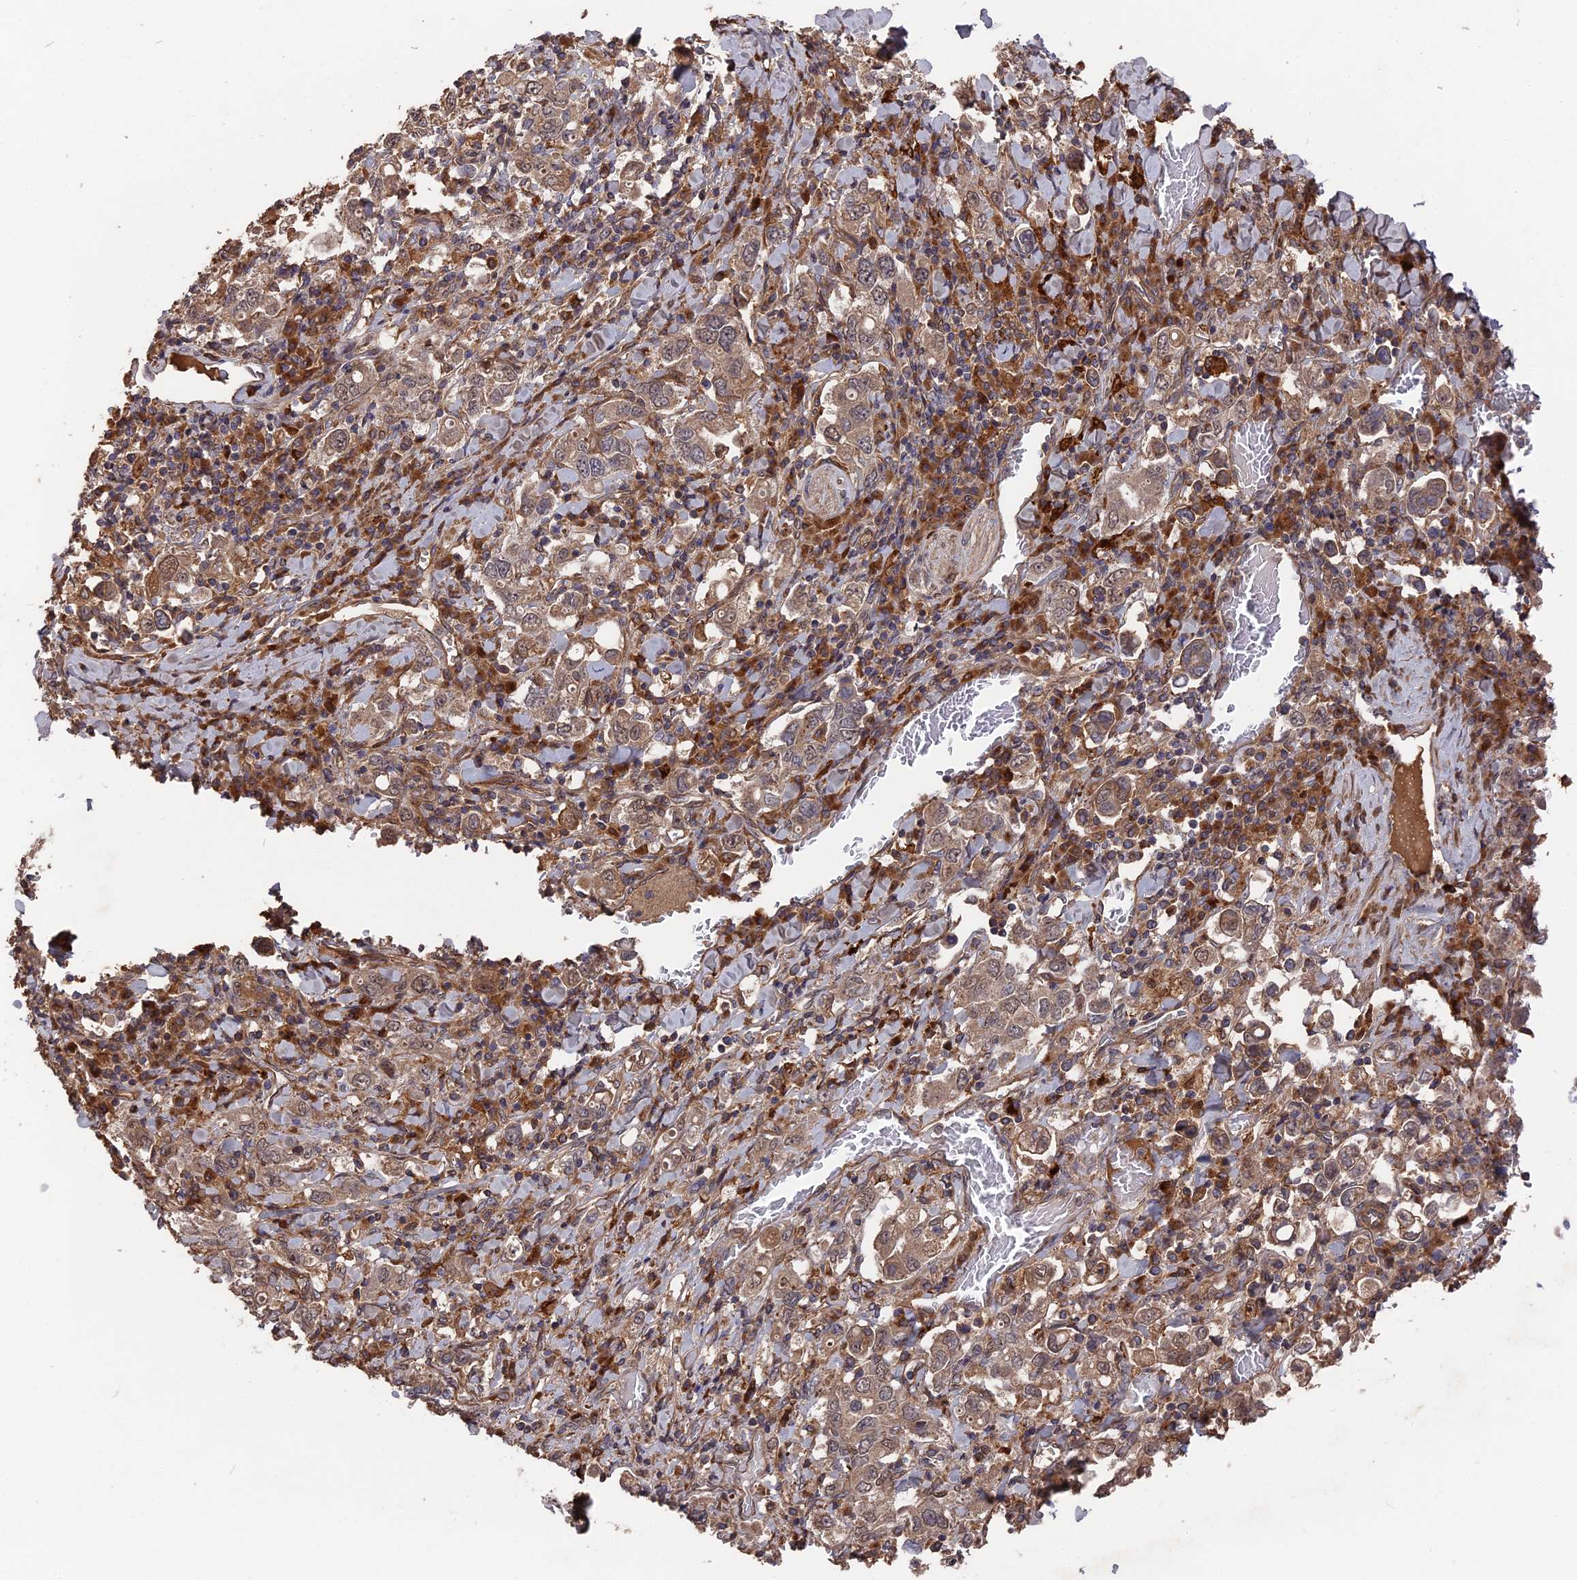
{"staining": {"intensity": "weak", "quantity": ">75%", "location": "cytoplasmic/membranous"}, "tissue": "stomach cancer", "cell_type": "Tumor cells", "image_type": "cancer", "snomed": [{"axis": "morphology", "description": "Adenocarcinoma, NOS"}, {"axis": "topography", "description": "Stomach, upper"}], "caption": "Brown immunohistochemical staining in human adenocarcinoma (stomach) reveals weak cytoplasmic/membranous expression in approximately >75% of tumor cells.", "gene": "DEF8", "patient": {"sex": "male", "age": 62}}